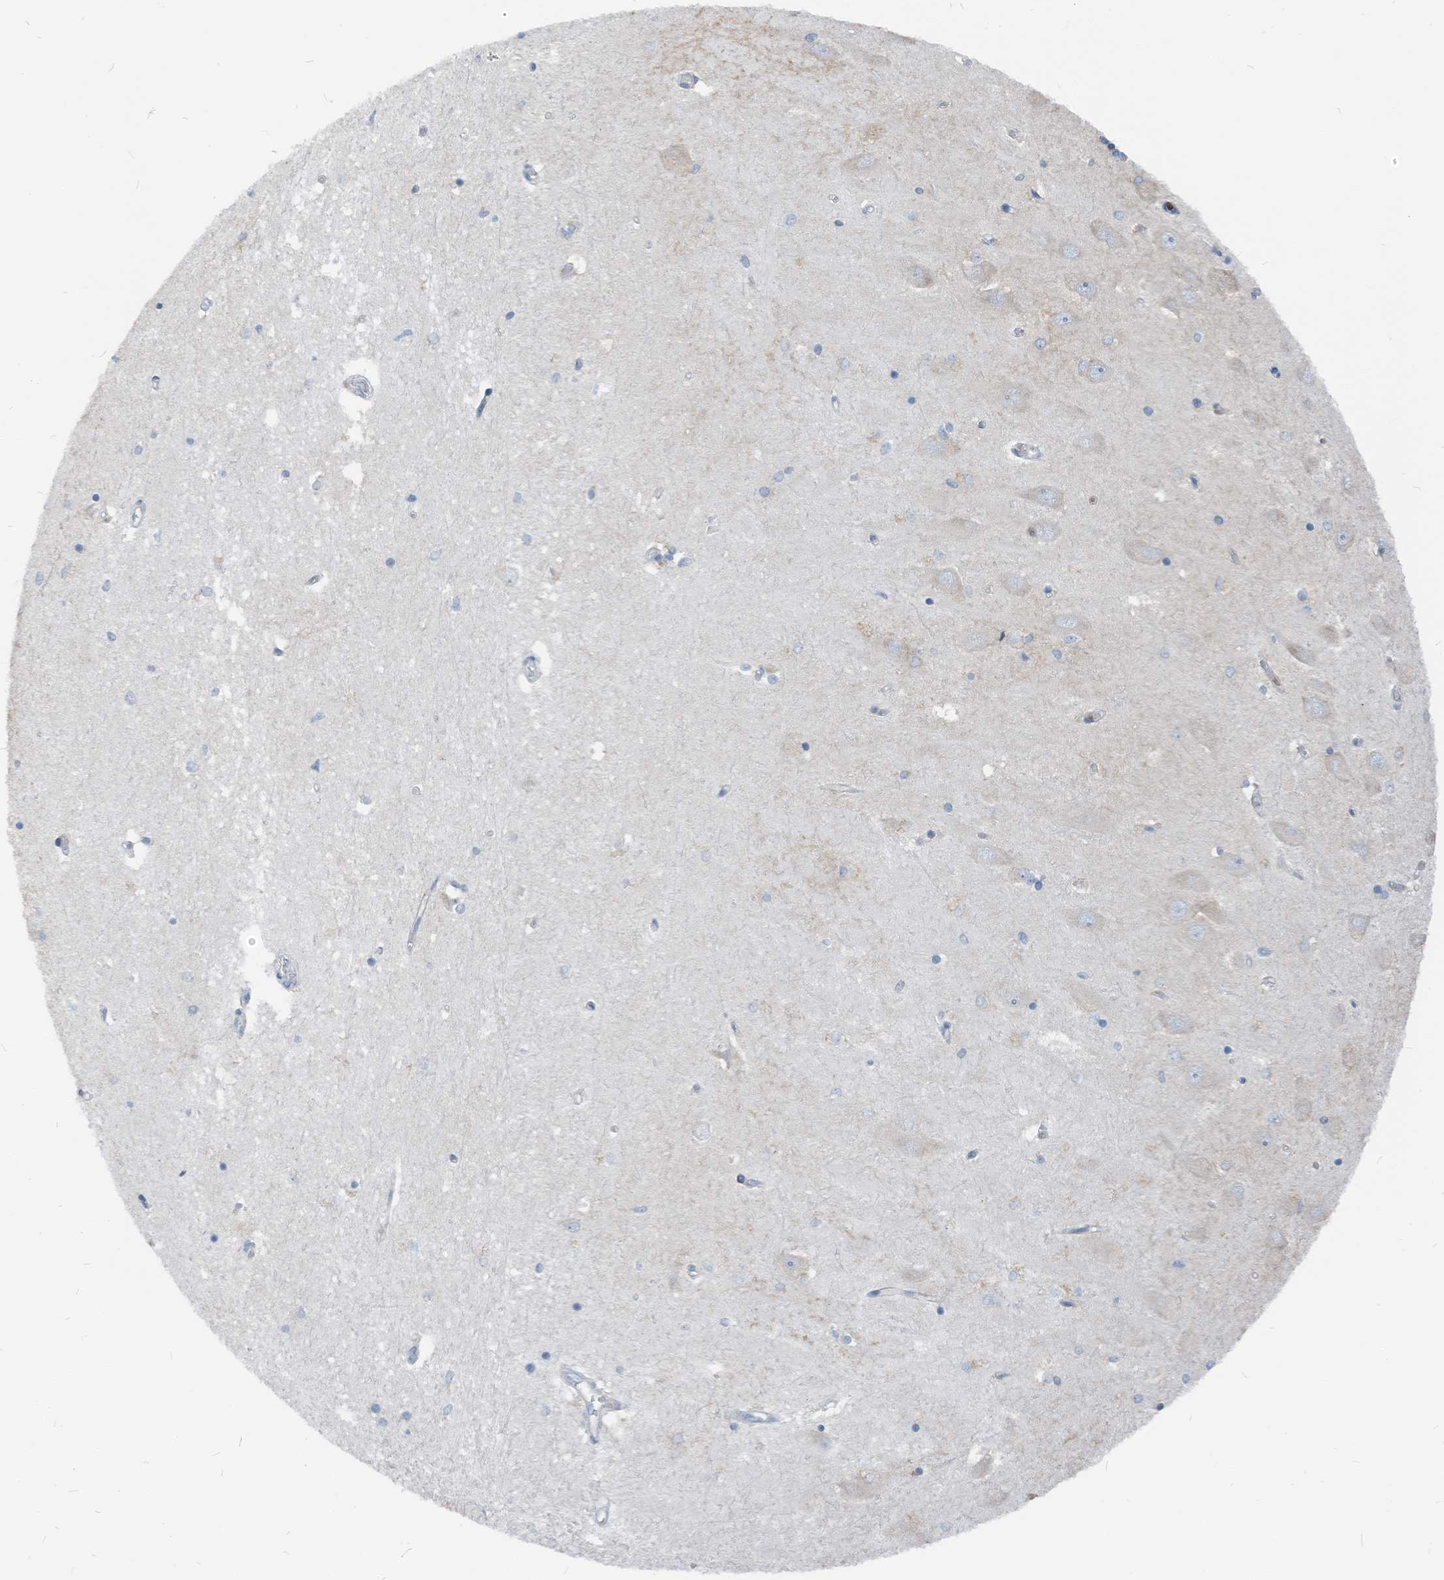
{"staining": {"intensity": "negative", "quantity": "none", "location": "none"}, "tissue": "hippocampus", "cell_type": "Glial cells", "image_type": "normal", "snomed": [{"axis": "morphology", "description": "Normal tissue, NOS"}, {"axis": "topography", "description": "Hippocampus"}], "caption": "IHC micrograph of benign hippocampus: human hippocampus stained with DAB shows no significant protein positivity in glial cells.", "gene": "CHMP2B", "patient": {"sex": "male", "age": 45}}